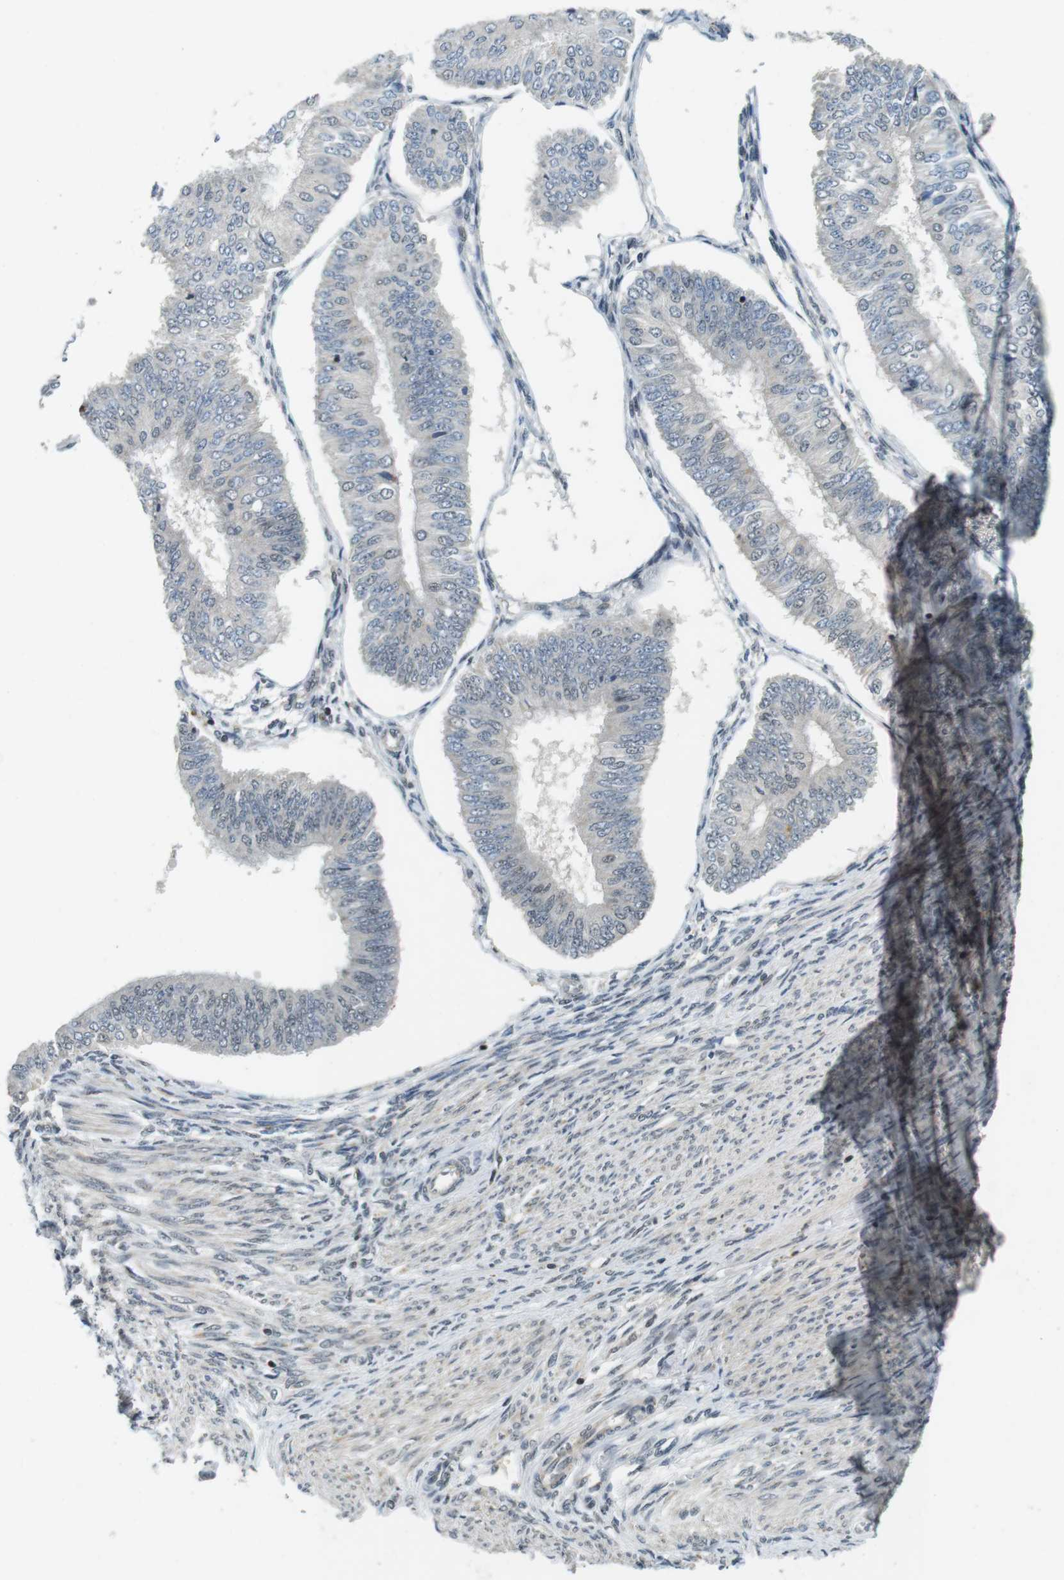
{"staining": {"intensity": "negative", "quantity": "none", "location": "none"}, "tissue": "endometrial cancer", "cell_type": "Tumor cells", "image_type": "cancer", "snomed": [{"axis": "morphology", "description": "Adenocarcinoma, NOS"}, {"axis": "topography", "description": "Endometrium"}], "caption": "Adenocarcinoma (endometrial) stained for a protein using IHC displays no expression tumor cells.", "gene": "BRD4", "patient": {"sex": "female", "age": 58}}